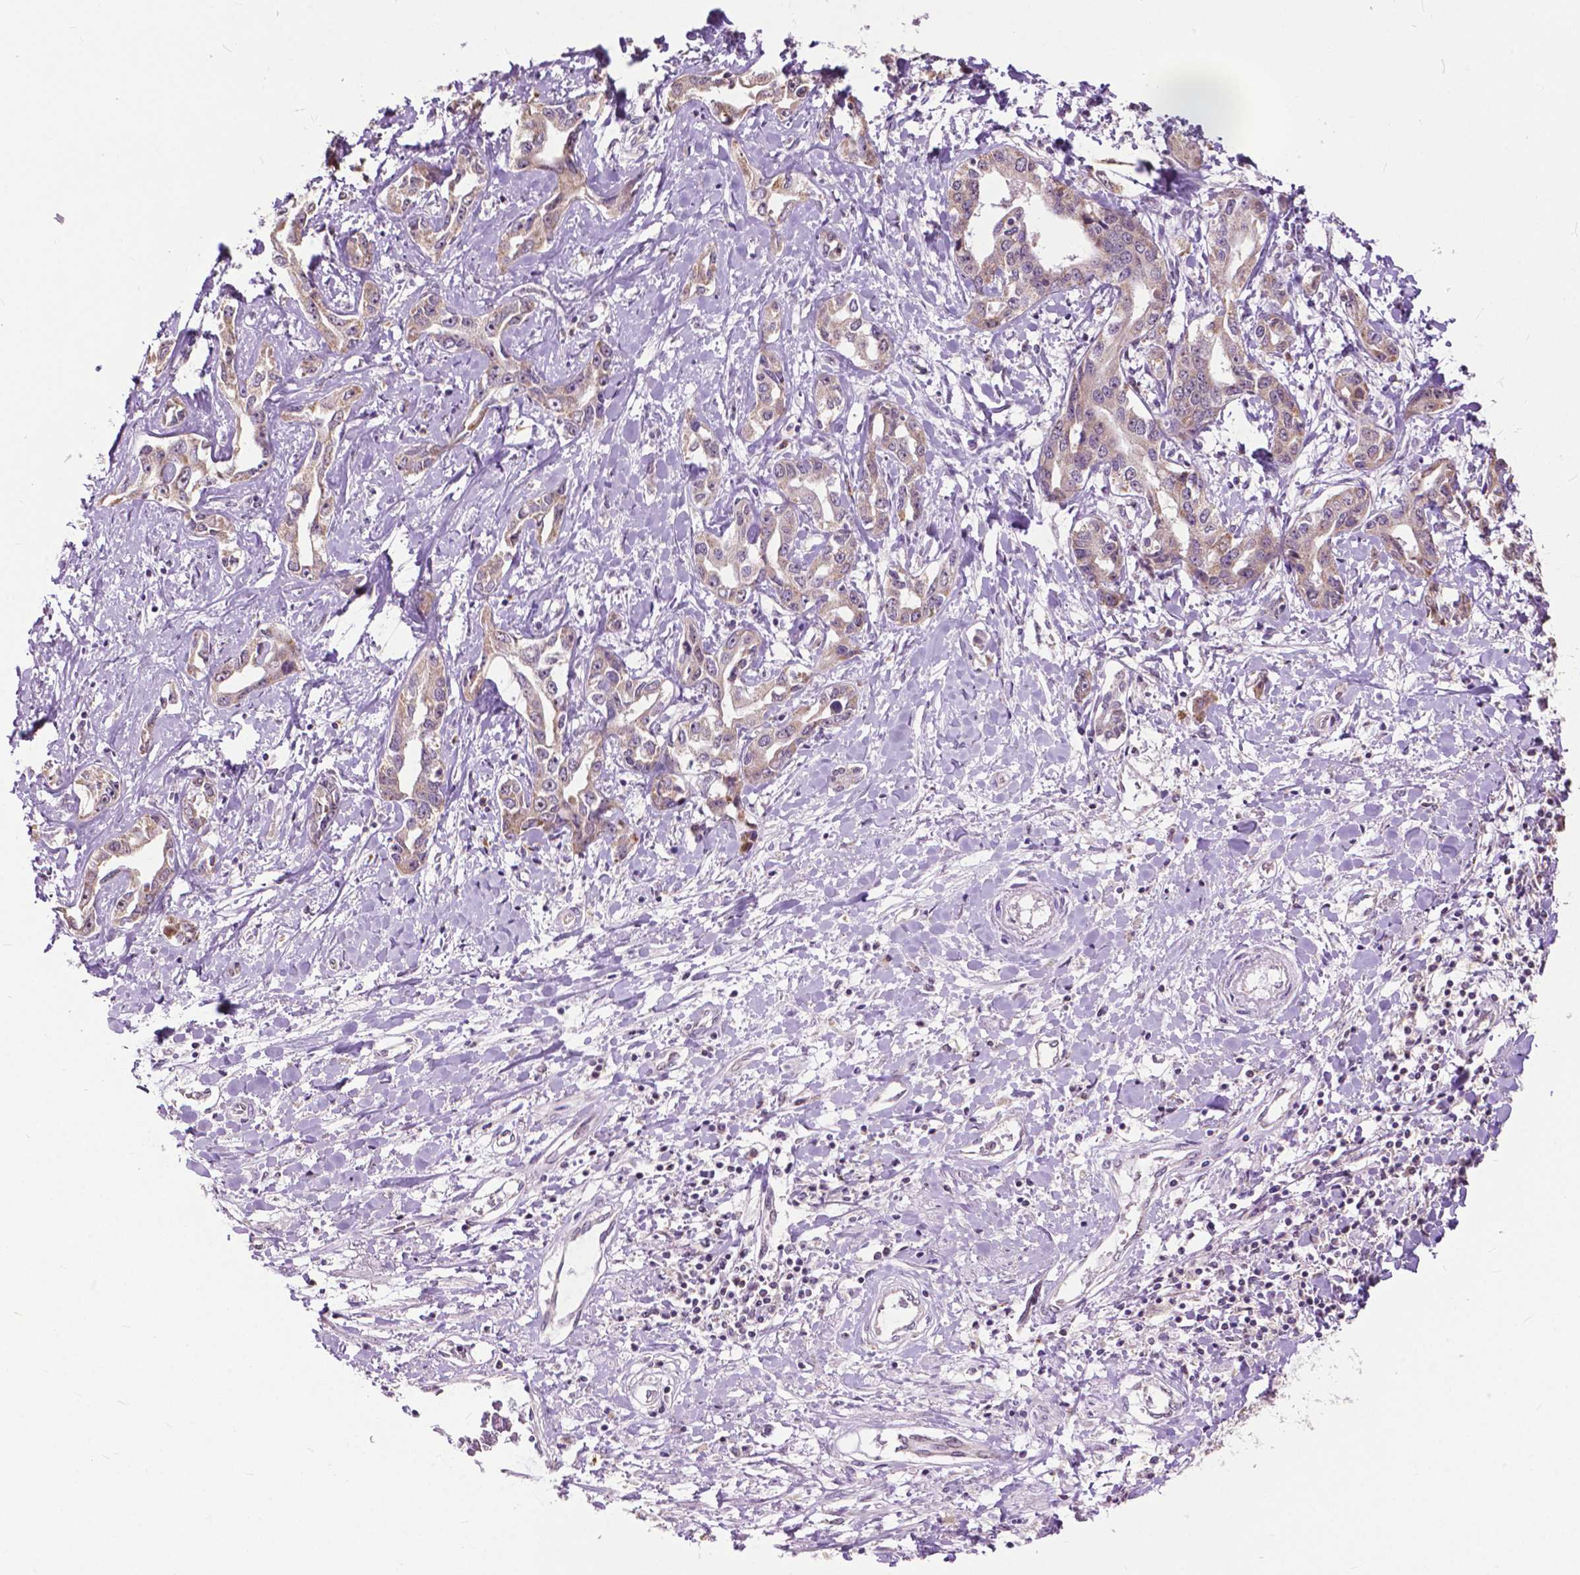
{"staining": {"intensity": "weak", "quantity": ">75%", "location": "cytoplasmic/membranous"}, "tissue": "liver cancer", "cell_type": "Tumor cells", "image_type": "cancer", "snomed": [{"axis": "morphology", "description": "Cholangiocarcinoma"}, {"axis": "topography", "description": "Liver"}], "caption": "Brown immunohistochemical staining in liver cholangiocarcinoma shows weak cytoplasmic/membranous expression in about >75% of tumor cells. (IHC, brightfield microscopy, high magnification).", "gene": "TTC9B", "patient": {"sex": "male", "age": 59}}